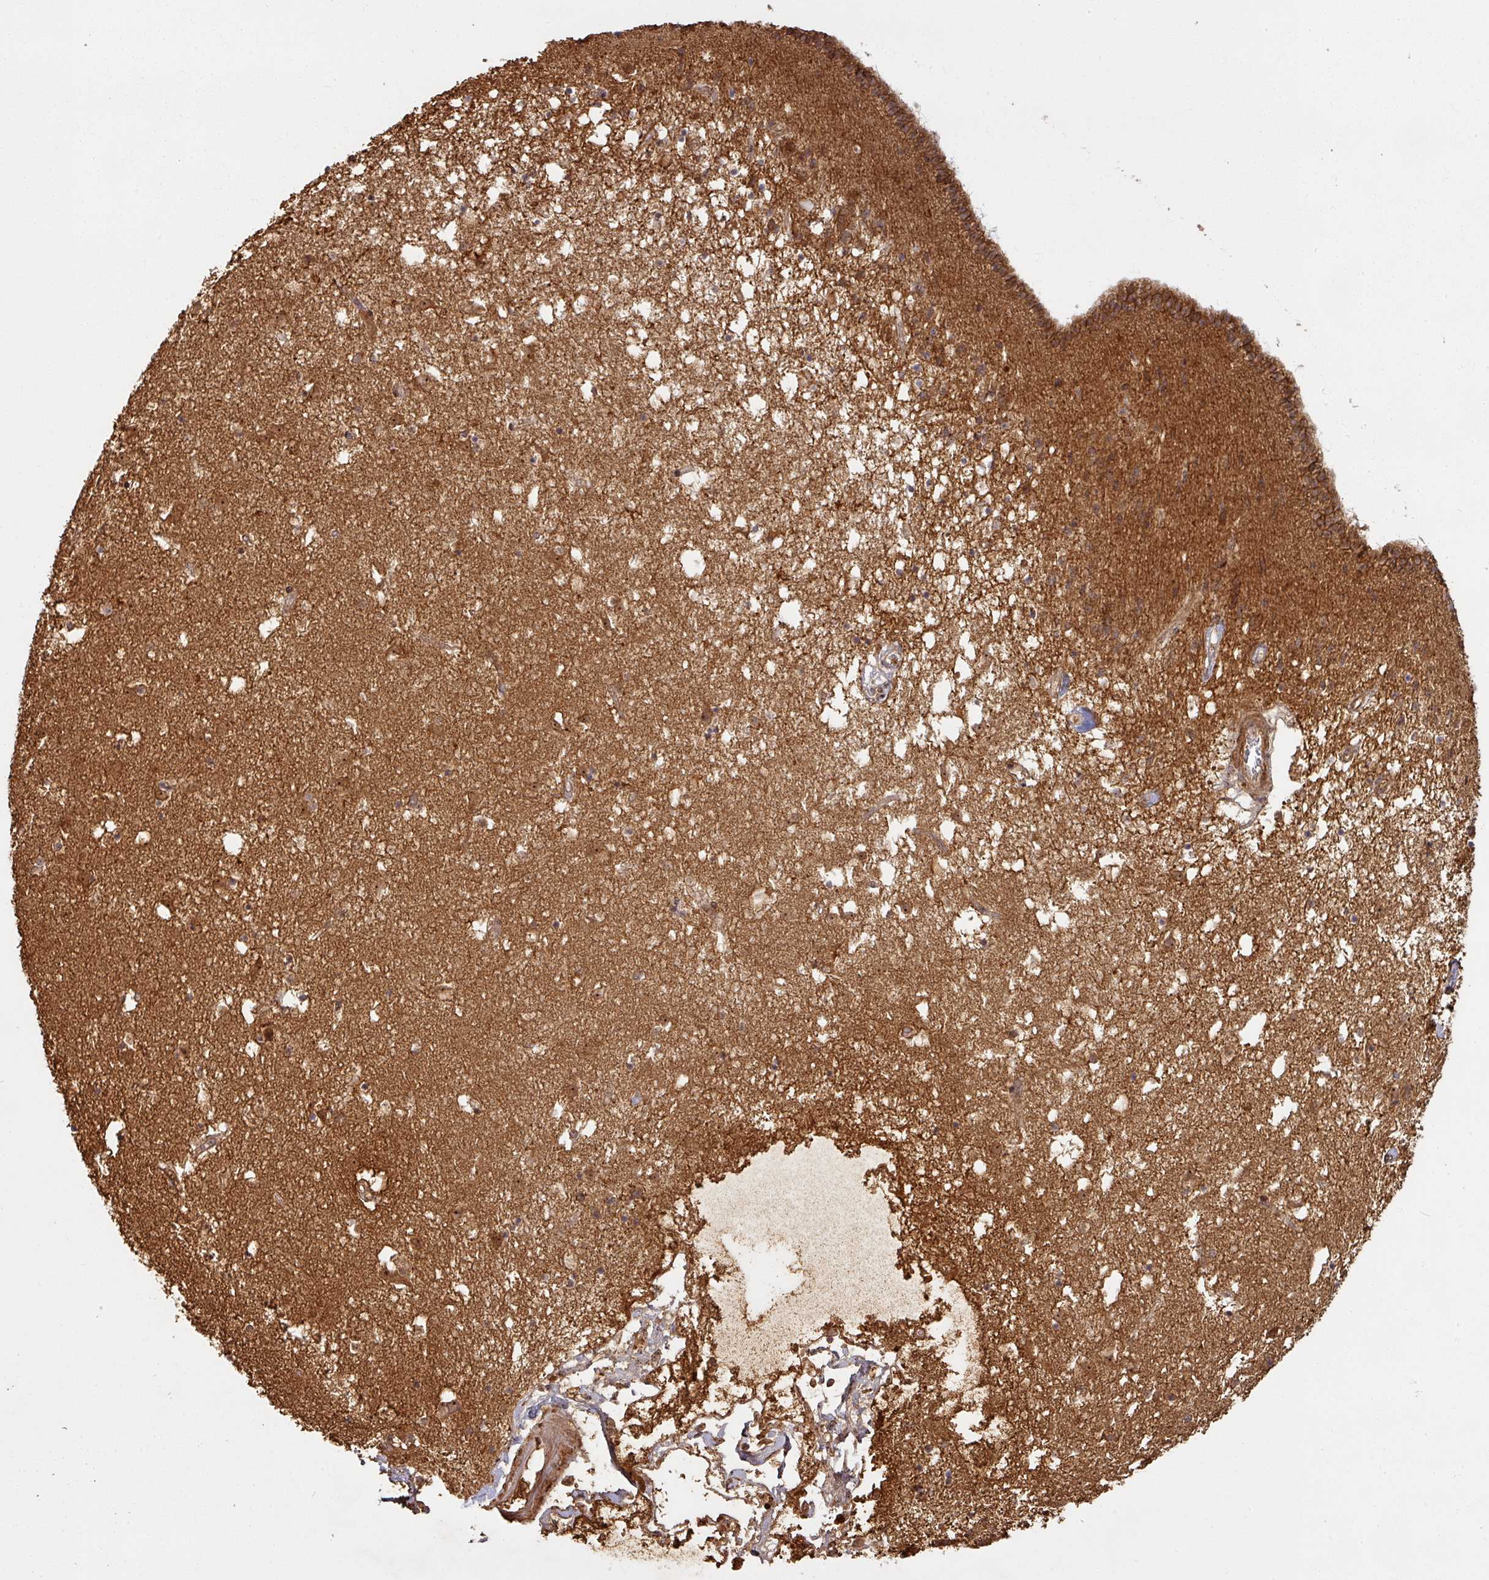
{"staining": {"intensity": "moderate", "quantity": ">75%", "location": "cytoplasmic/membranous"}, "tissue": "caudate", "cell_type": "Glial cells", "image_type": "normal", "snomed": [{"axis": "morphology", "description": "Normal tissue, NOS"}, {"axis": "topography", "description": "Lateral ventricle wall"}], "caption": "High-magnification brightfield microscopy of benign caudate stained with DAB (3,3'-diaminobenzidine) (brown) and counterstained with hematoxylin (blue). glial cells exhibit moderate cytoplasmic/membranous positivity is identified in about>75% of cells. The staining was performed using DAB, with brown indicating positive protein expression. Nuclei are stained blue with hematoxylin.", "gene": "ZNF322", "patient": {"sex": "male", "age": 58}}